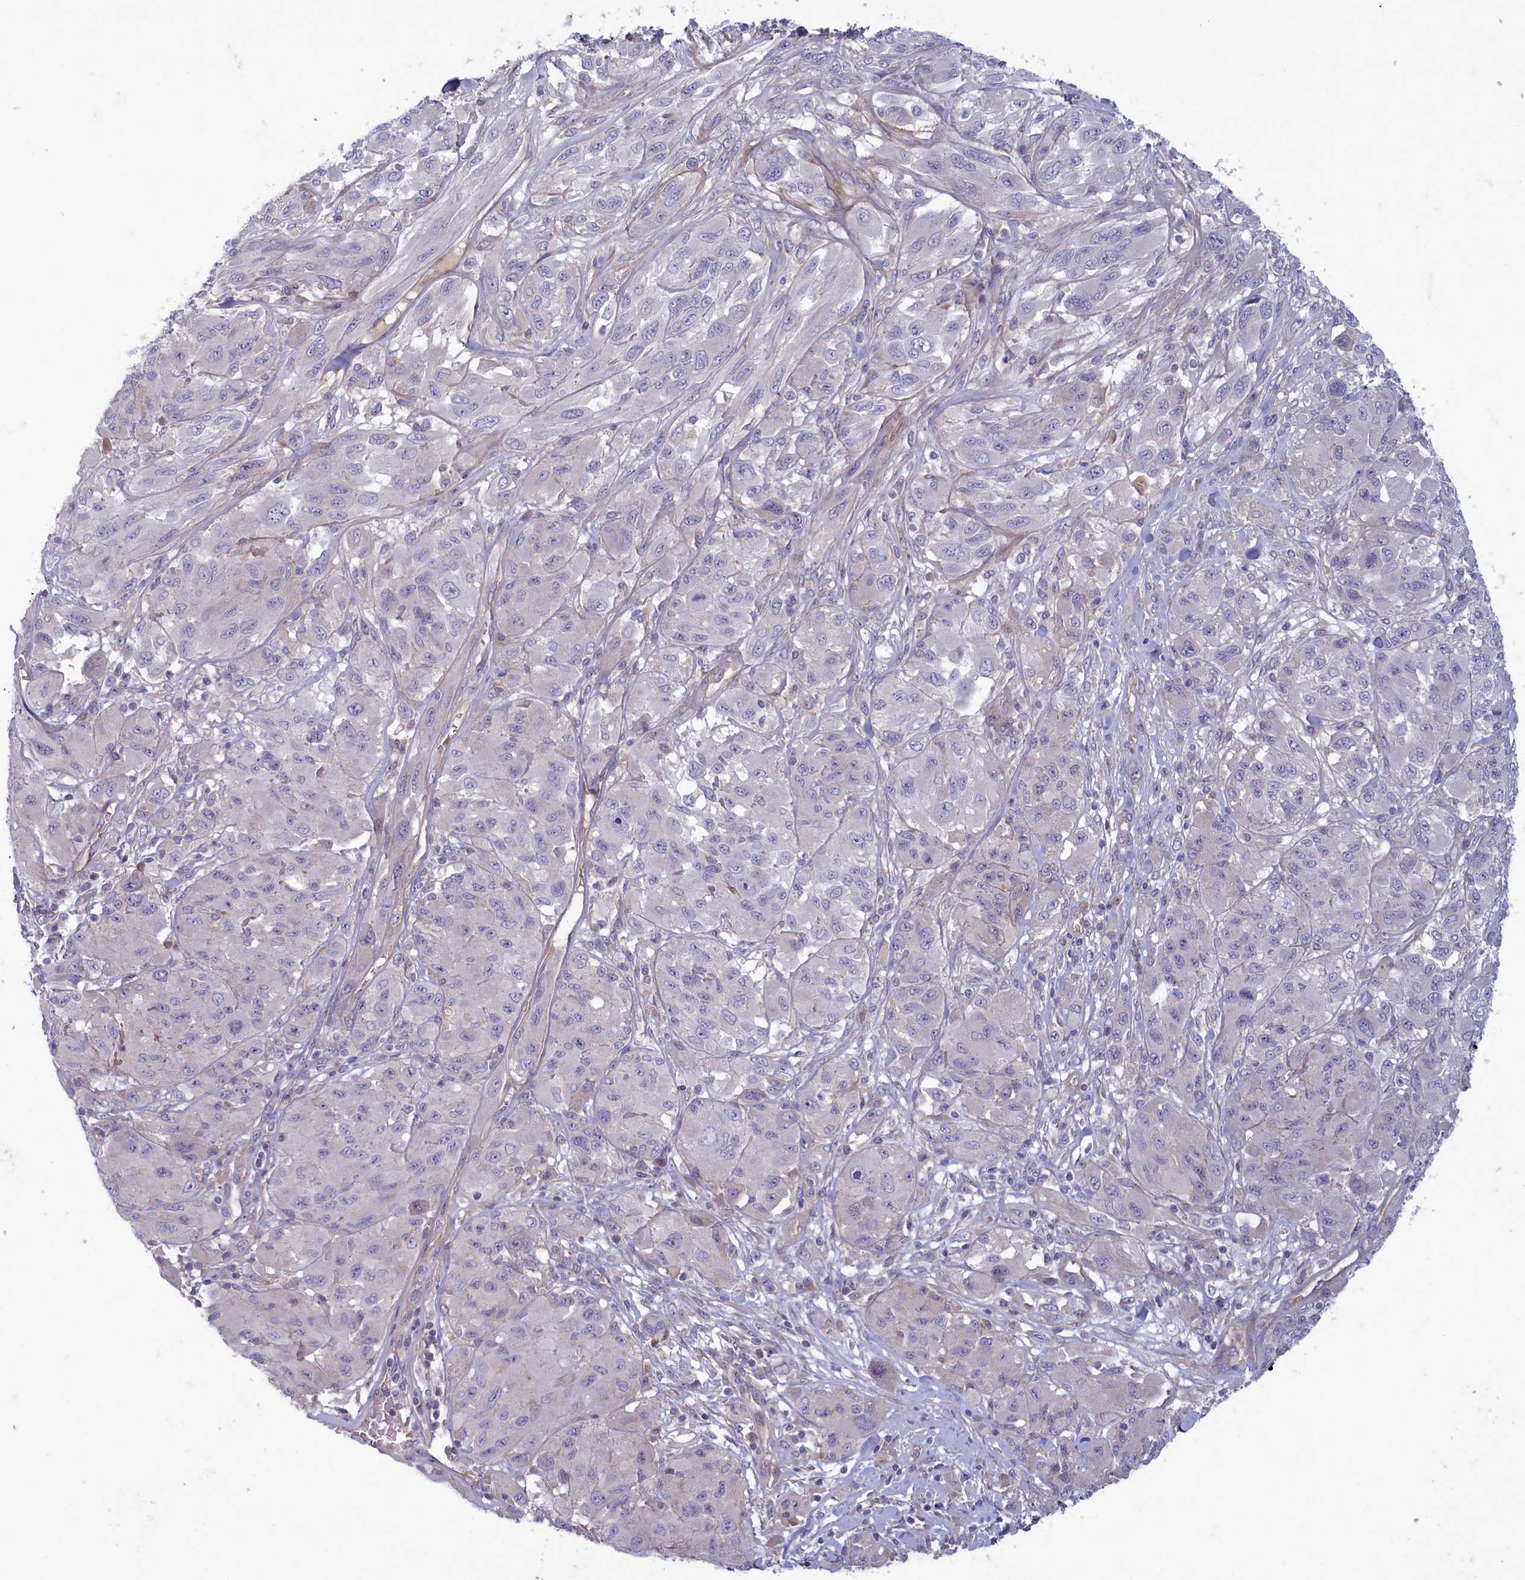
{"staining": {"intensity": "negative", "quantity": "none", "location": "none"}, "tissue": "melanoma", "cell_type": "Tumor cells", "image_type": "cancer", "snomed": [{"axis": "morphology", "description": "Malignant melanoma, NOS"}, {"axis": "topography", "description": "Skin"}], "caption": "The micrograph reveals no significant expression in tumor cells of malignant melanoma.", "gene": "PLEKHG6", "patient": {"sex": "female", "age": 91}}